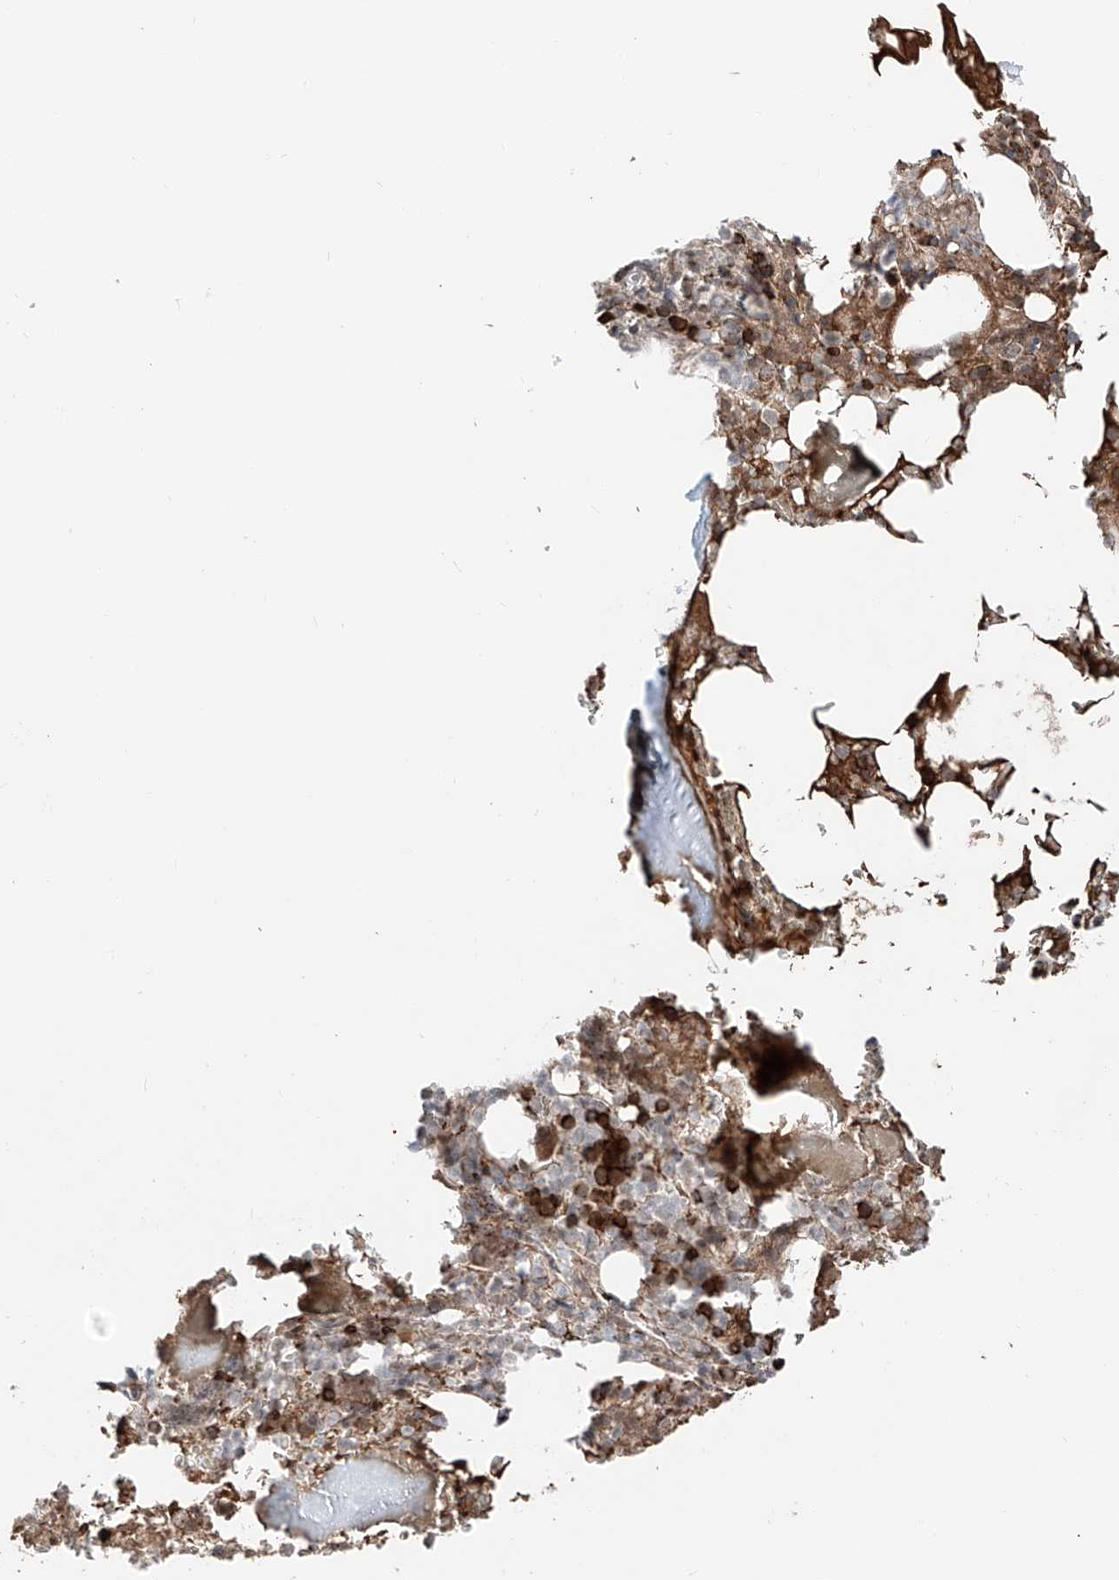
{"staining": {"intensity": "strong", "quantity": "25%-75%", "location": "cytoplasmic/membranous"}, "tissue": "bone marrow", "cell_type": "Hematopoietic cells", "image_type": "normal", "snomed": [{"axis": "morphology", "description": "Normal tissue, NOS"}, {"axis": "topography", "description": "Bone marrow"}], "caption": "Protein staining of benign bone marrow exhibits strong cytoplasmic/membranous positivity in approximately 25%-75% of hematopoietic cells.", "gene": "ZSCAN29", "patient": {"sex": "male", "age": 58}}